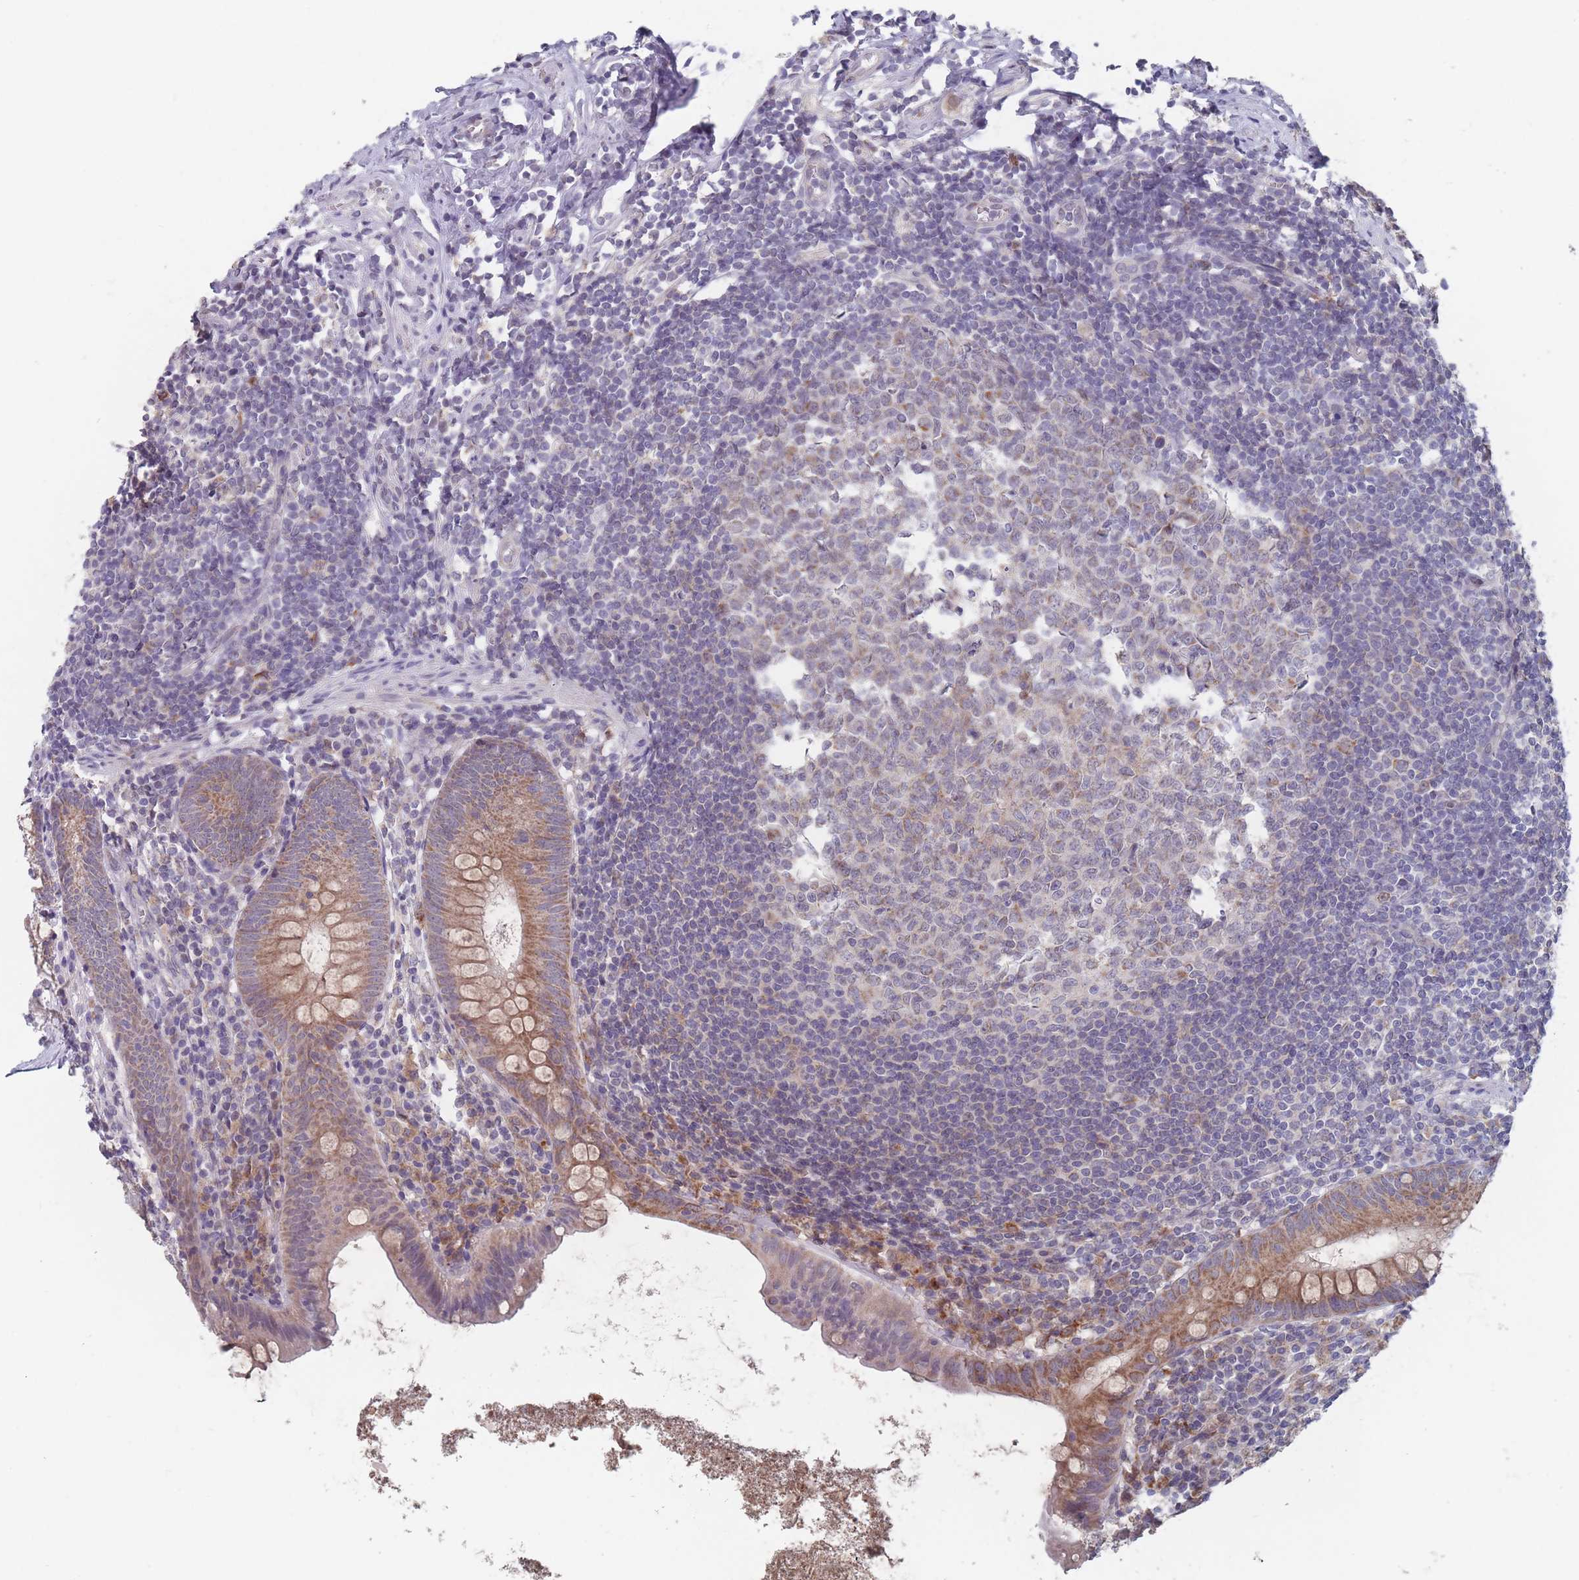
{"staining": {"intensity": "moderate", "quantity": ">75%", "location": "cytoplasmic/membranous"}, "tissue": "appendix", "cell_type": "Glandular cells", "image_type": "normal", "snomed": [{"axis": "morphology", "description": "Normal tissue, NOS"}, {"axis": "topography", "description": "Appendix"}], "caption": "Protein staining of unremarkable appendix shows moderate cytoplasmic/membranous positivity in about >75% of glandular cells.", "gene": "PEX7", "patient": {"sex": "female", "age": 51}}